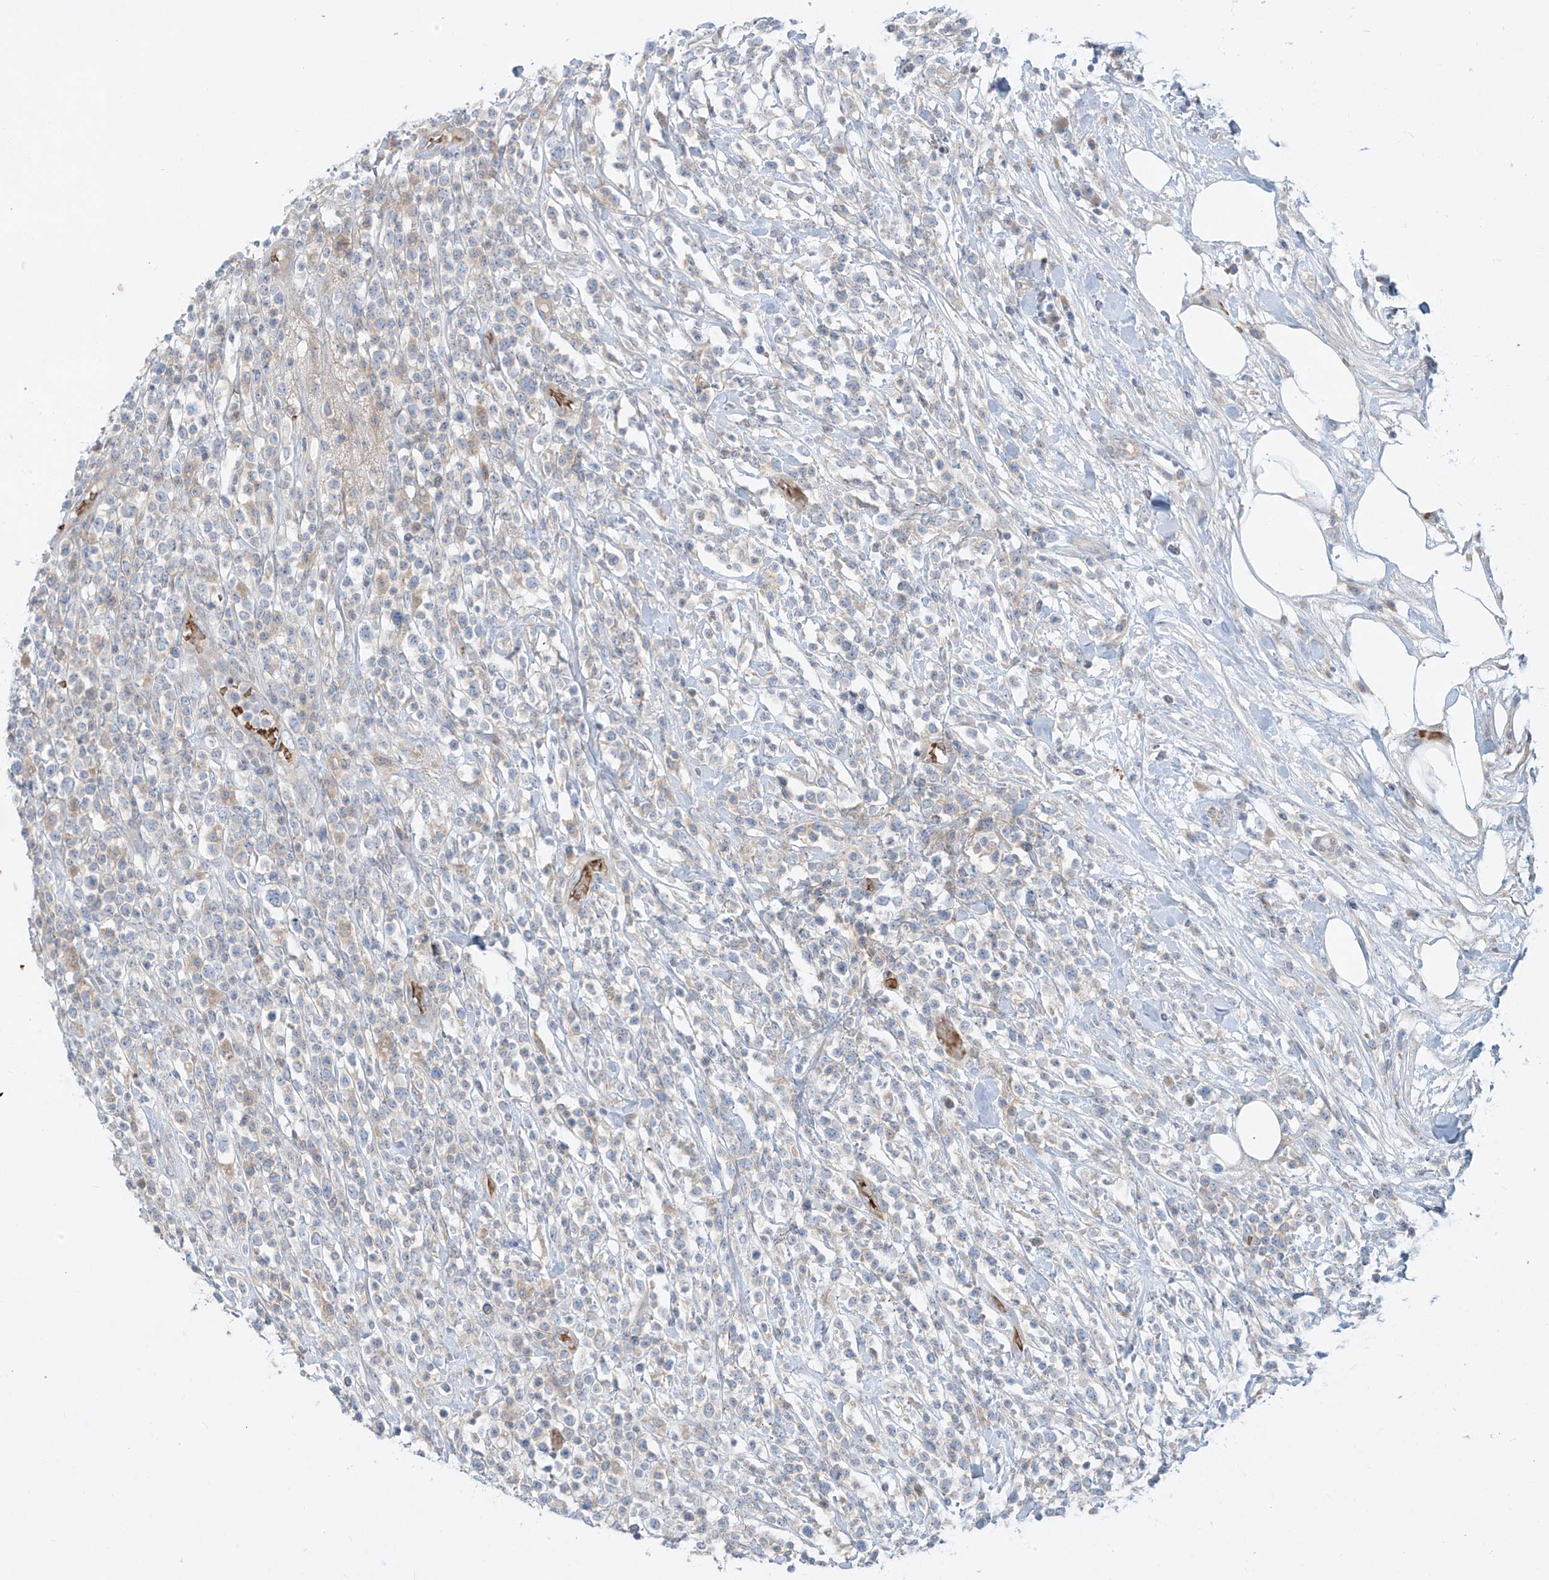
{"staining": {"intensity": "negative", "quantity": "none", "location": "none"}, "tissue": "lymphoma", "cell_type": "Tumor cells", "image_type": "cancer", "snomed": [{"axis": "morphology", "description": "Malignant lymphoma, non-Hodgkin's type, High grade"}, {"axis": "topography", "description": "Colon"}], "caption": "Lymphoma stained for a protein using IHC displays no staining tumor cells.", "gene": "DGKQ", "patient": {"sex": "female", "age": 53}}